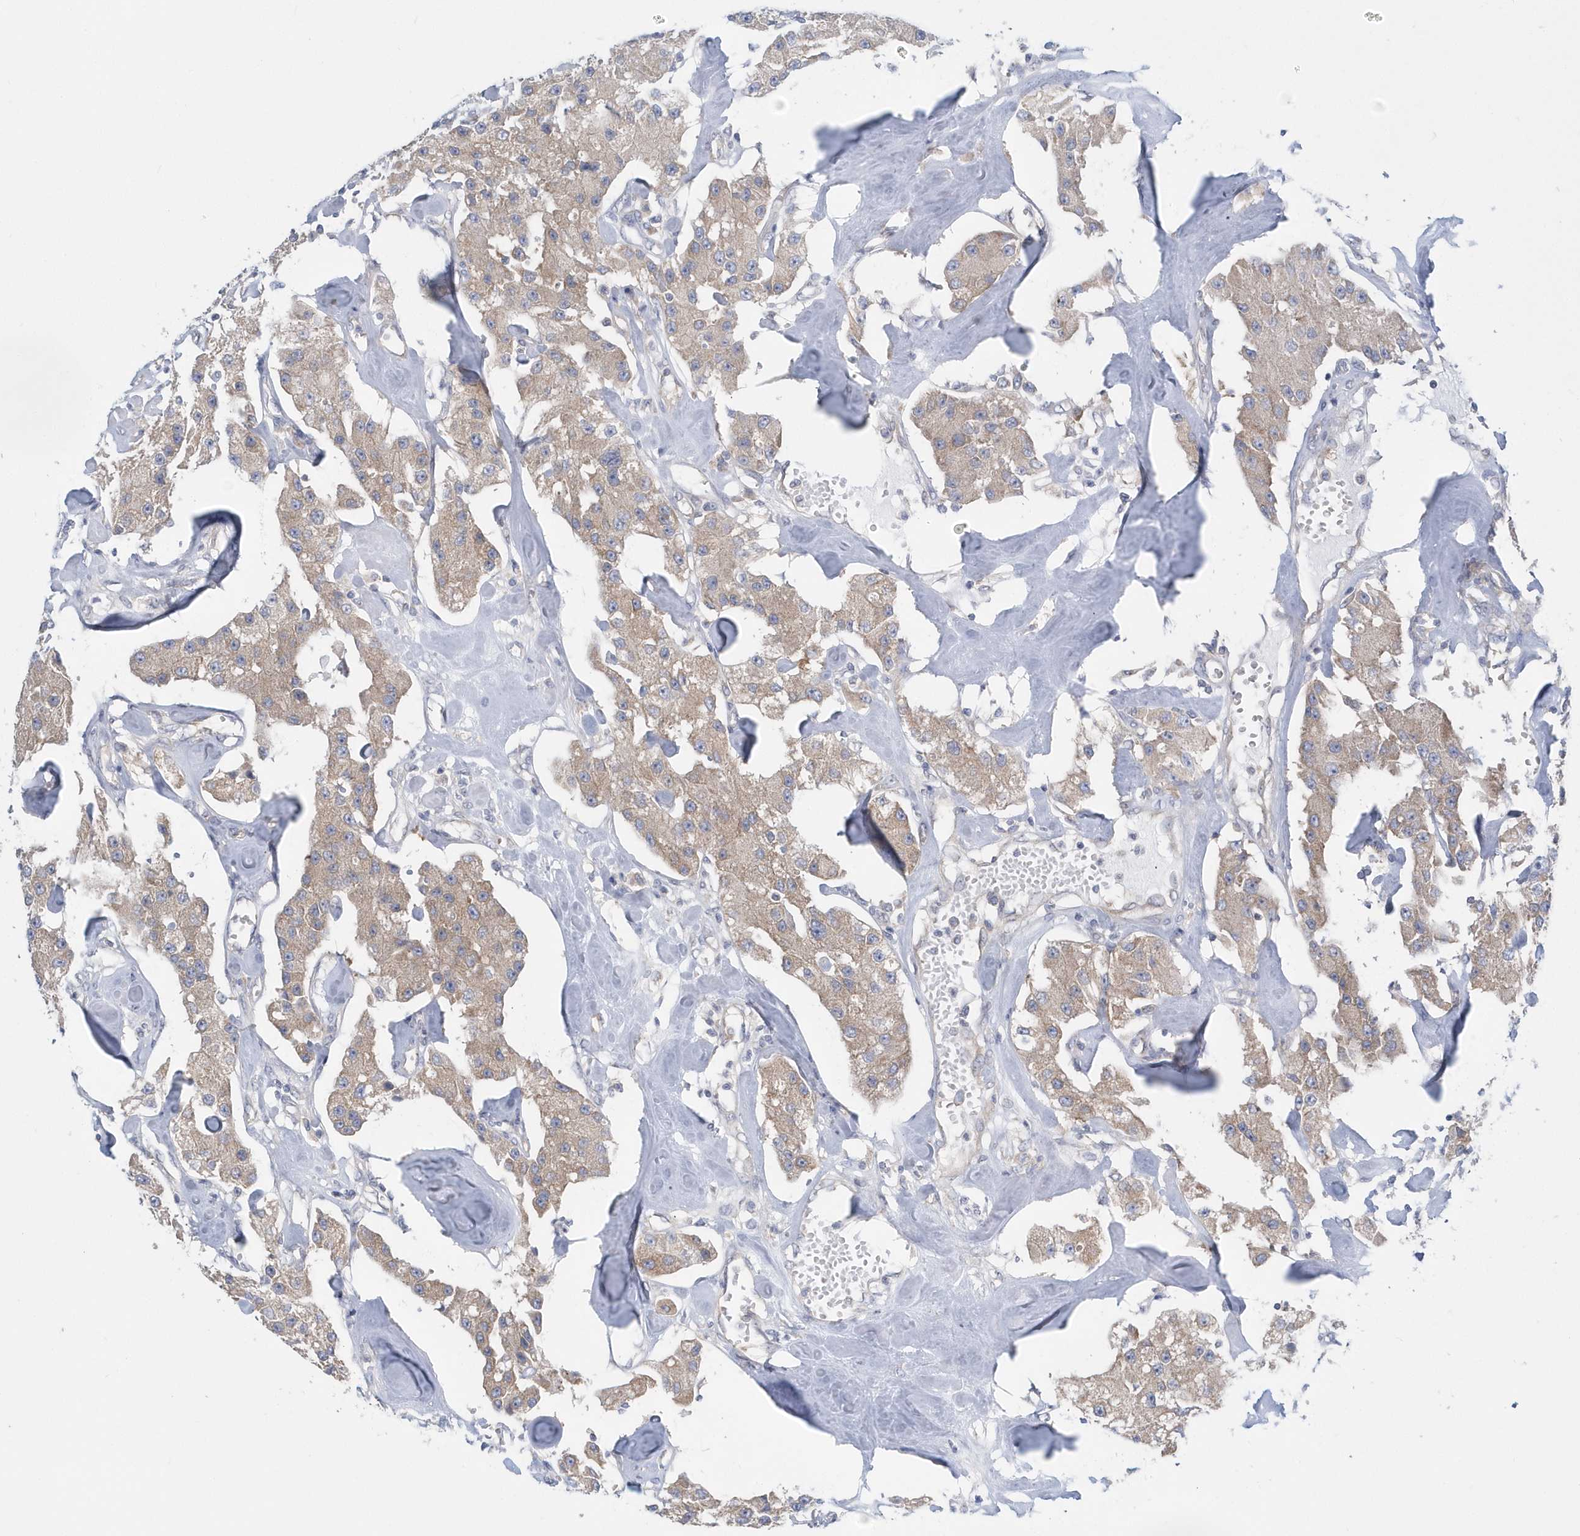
{"staining": {"intensity": "weak", "quantity": ">75%", "location": "cytoplasmic/membranous"}, "tissue": "carcinoid", "cell_type": "Tumor cells", "image_type": "cancer", "snomed": [{"axis": "morphology", "description": "Carcinoid, malignant, NOS"}, {"axis": "topography", "description": "Pancreas"}], "caption": "Immunohistochemical staining of carcinoid exhibits low levels of weak cytoplasmic/membranous protein expression in approximately >75% of tumor cells. (brown staining indicates protein expression, while blue staining denotes nuclei).", "gene": "EIF3C", "patient": {"sex": "male", "age": 41}}